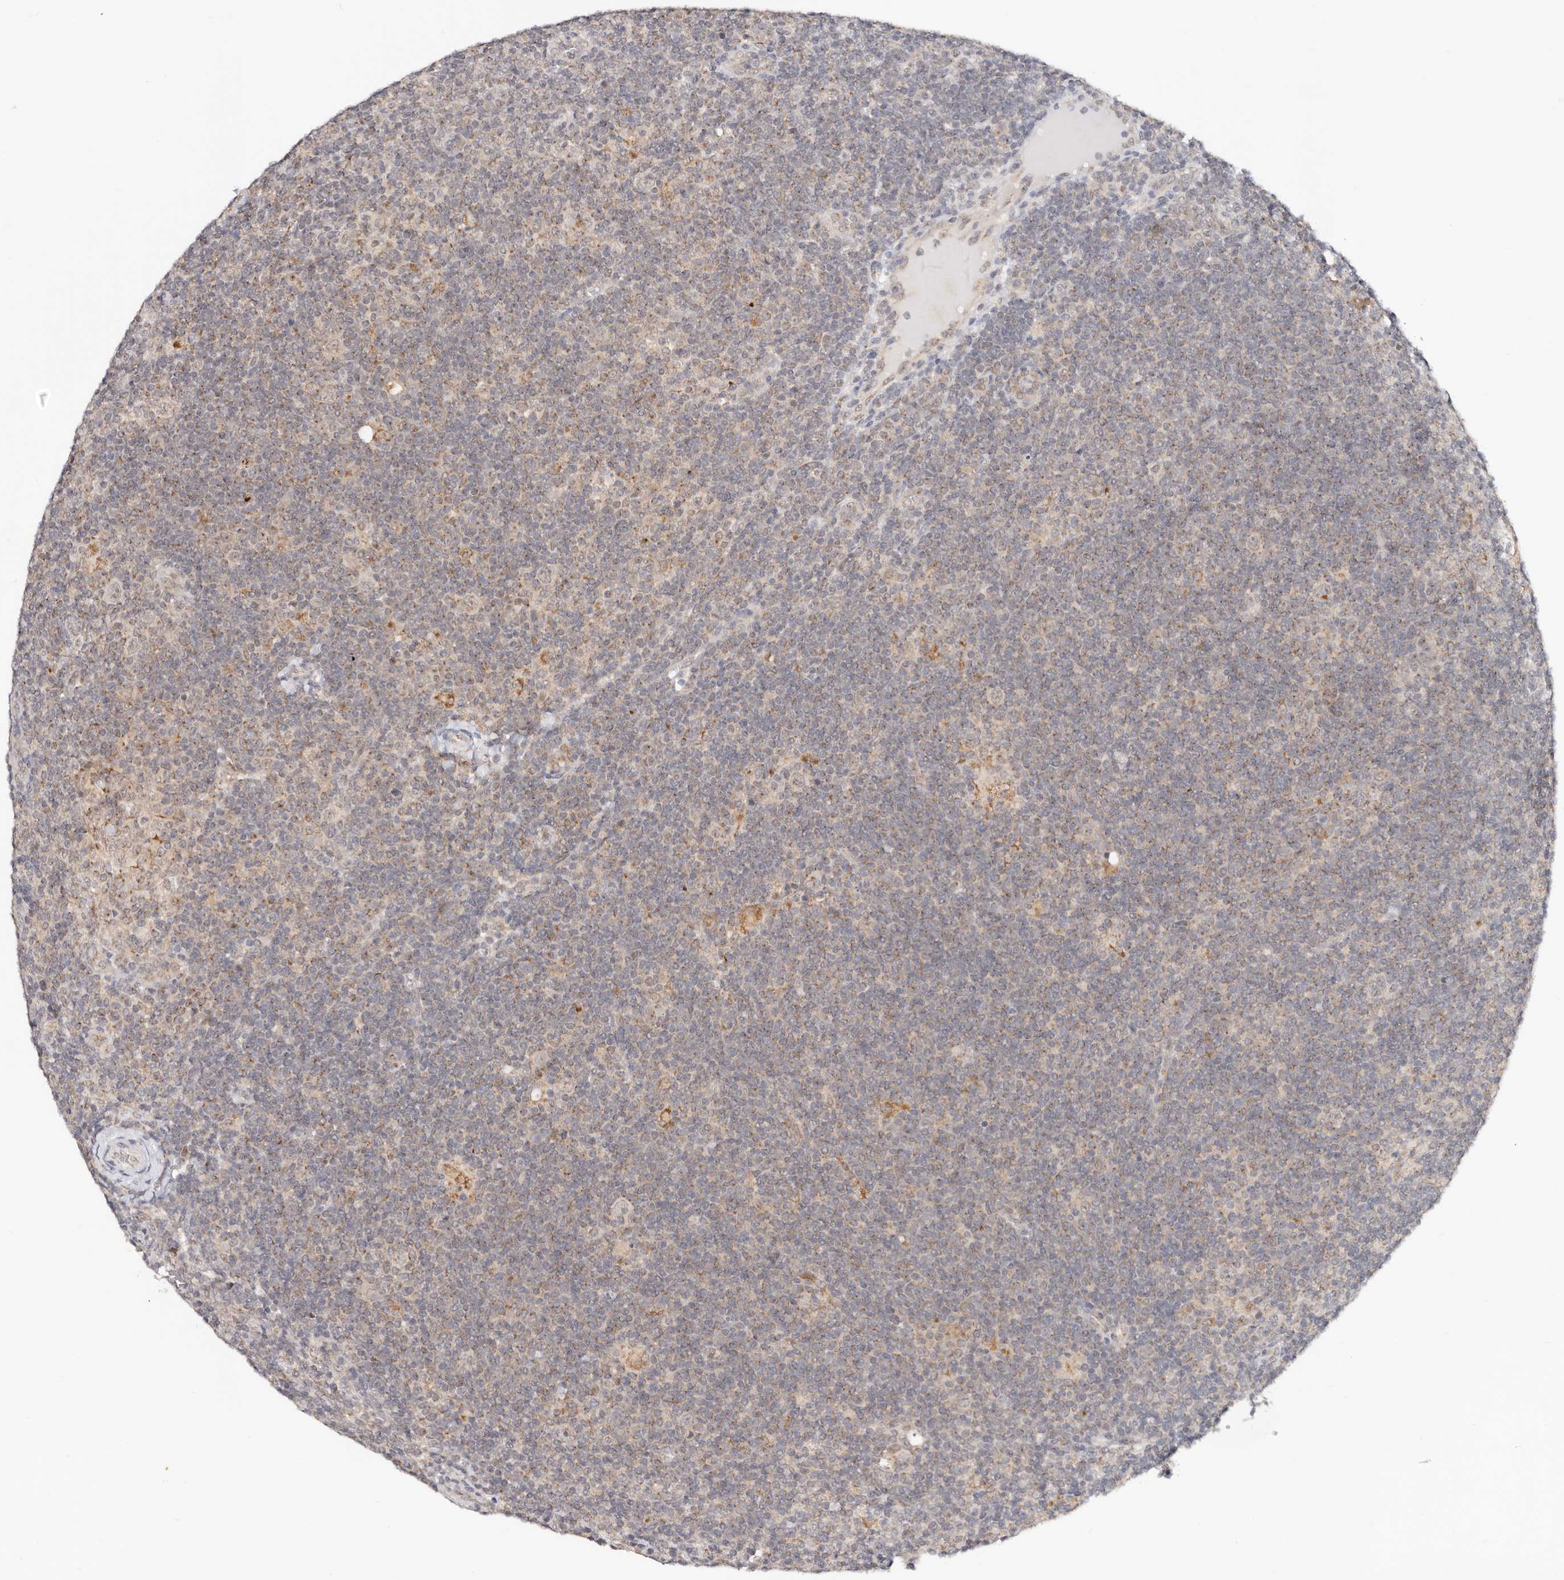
{"staining": {"intensity": "moderate", "quantity": "<25%", "location": "cytoplasmic/membranous"}, "tissue": "lymphoma", "cell_type": "Tumor cells", "image_type": "cancer", "snomed": [{"axis": "morphology", "description": "Hodgkin's disease, NOS"}, {"axis": "topography", "description": "Lymph node"}], "caption": "Immunohistochemical staining of lymphoma displays moderate cytoplasmic/membranous protein staining in approximately <25% of tumor cells.", "gene": "VIPAS39", "patient": {"sex": "female", "age": 57}}